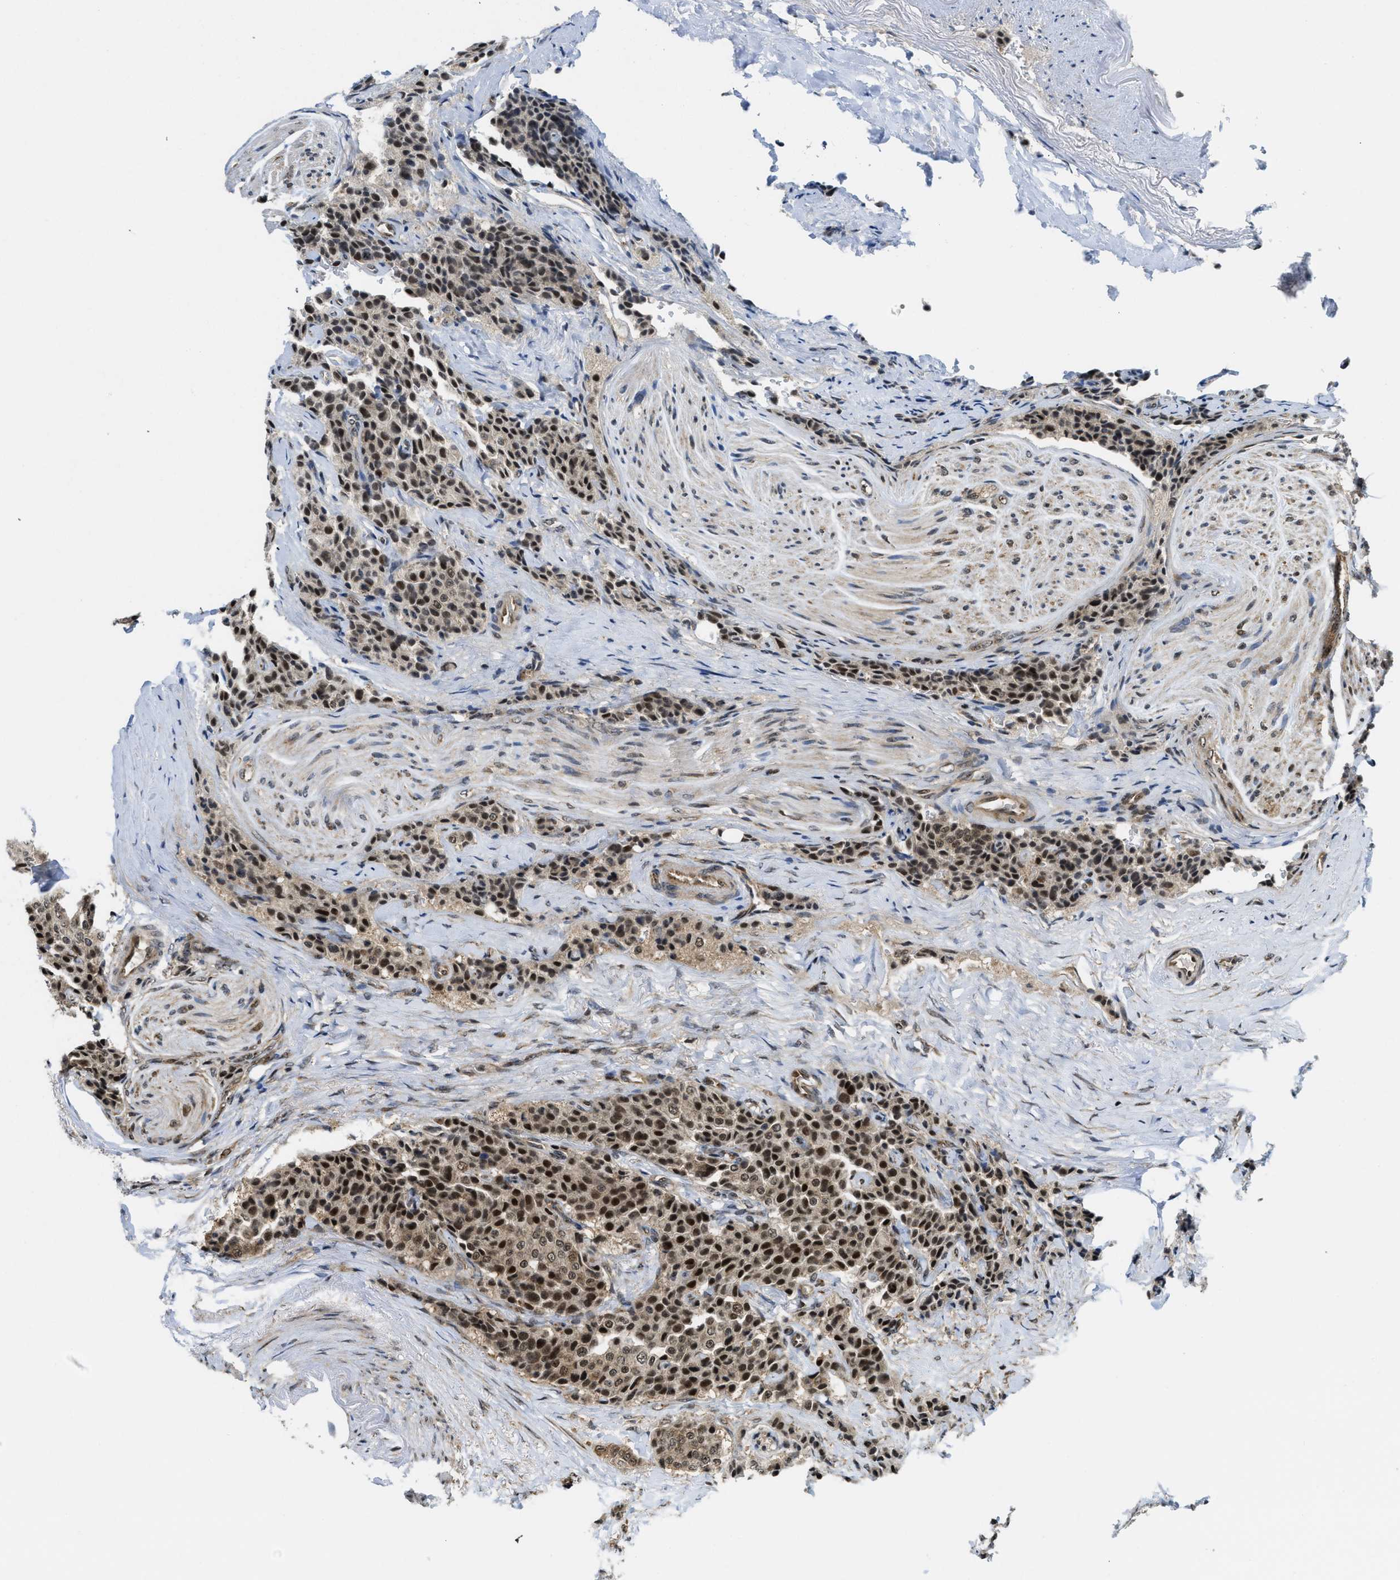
{"staining": {"intensity": "strong", "quantity": ">75%", "location": "nuclear"}, "tissue": "carcinoid", "cell_type": "Tumor cells", "image_type": "cancer", "snomed": [{"axis": "morphology", "description": "Carcinoid, malignant, NOS"}, {"axis": "topography", "description": "Colon"}], "caption": "This is a photomicrograph of immunohistochemistry (IHC) staining of carcinoid, which shows strong staining in the nuclear of tumor cells.", "gene": "TACC1", "patient": {"sex": "female", "age": 61}}